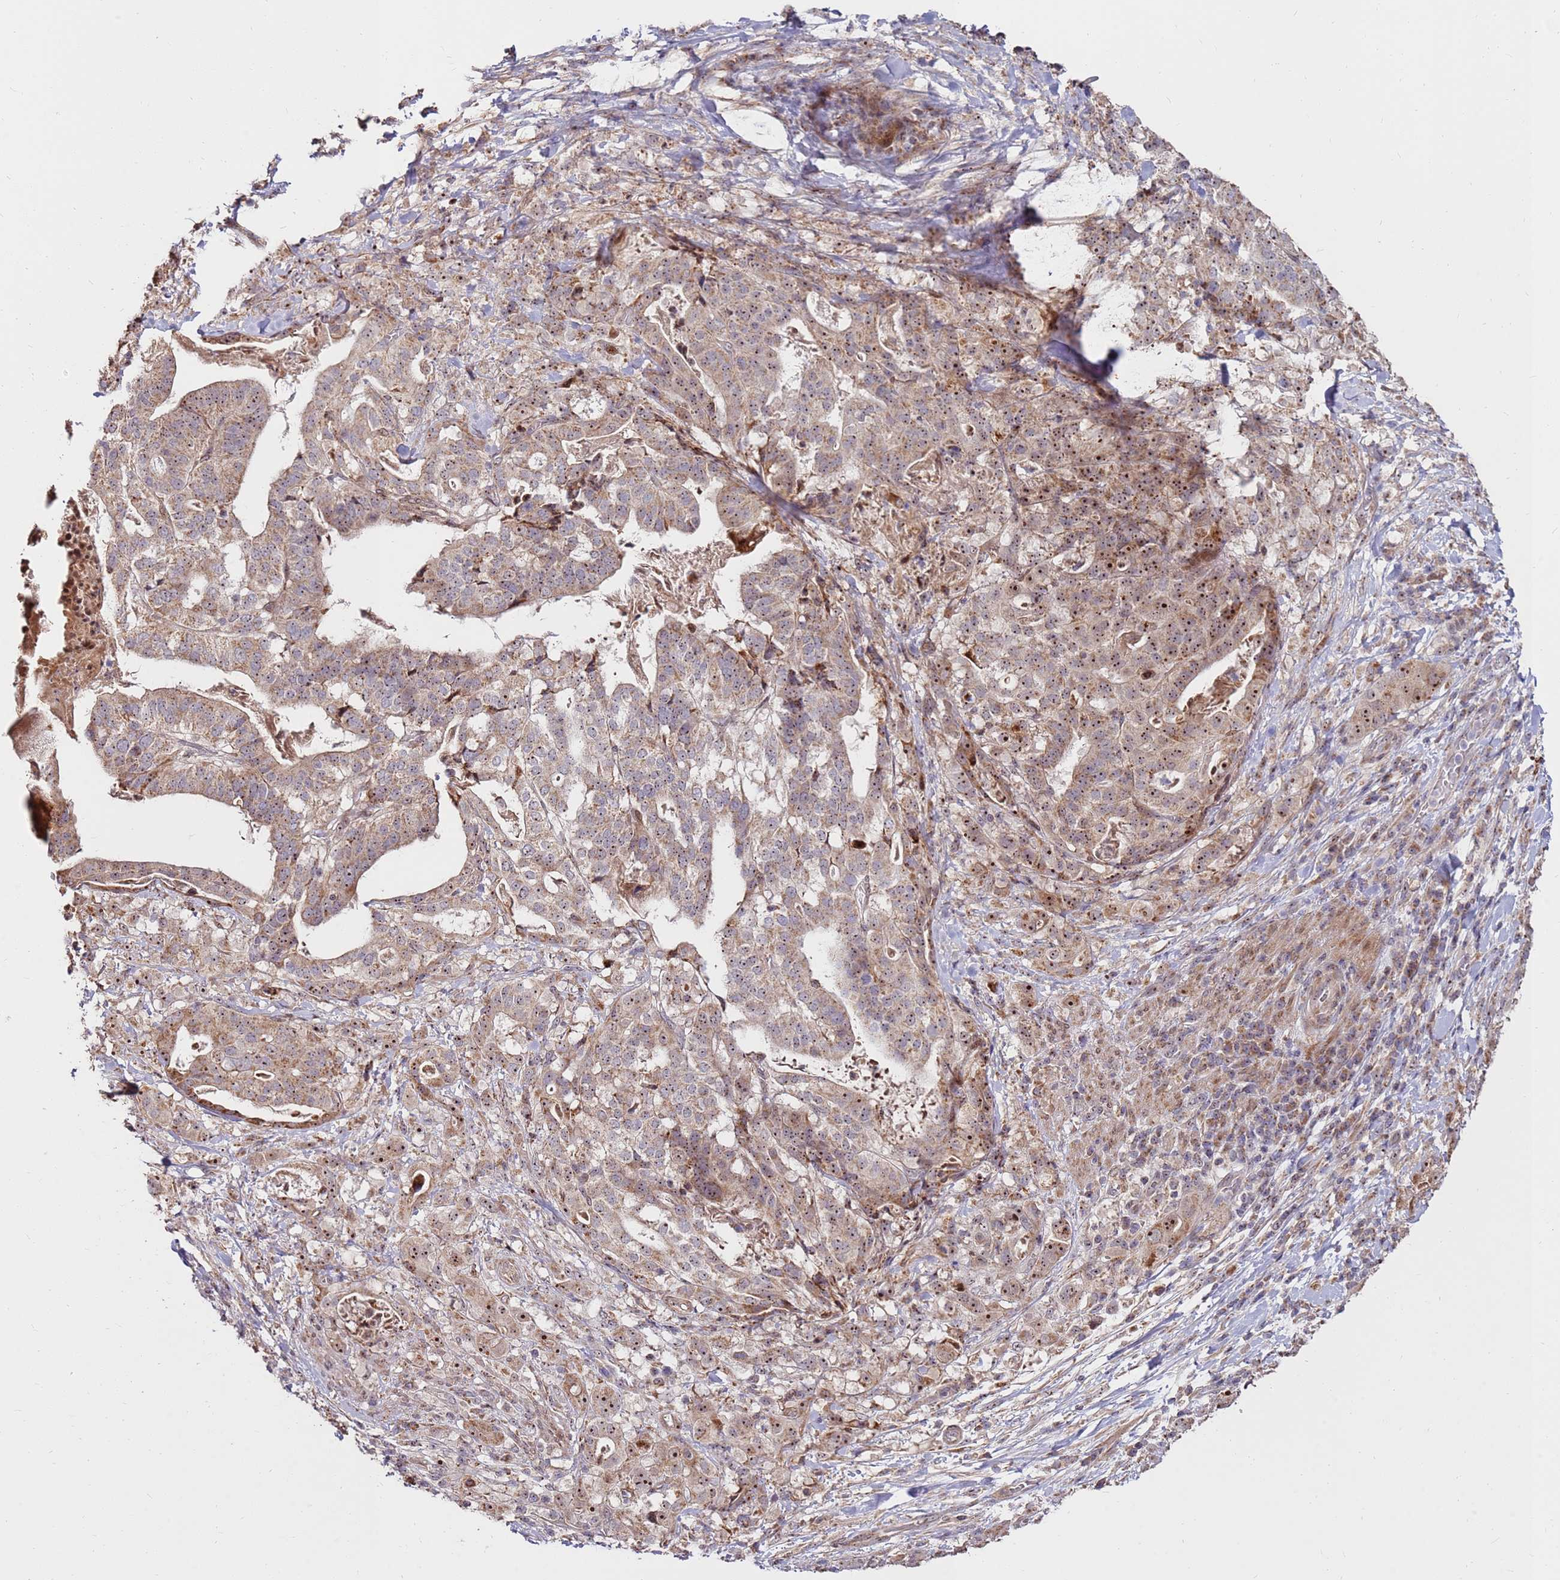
{"staining": {"intensity": "moderate", "quantity": ">75%", "location": "cytoplasmic/membranous,nuclear"}, "tissue": "stomach cancer", "cell_type": "Tumor cells", "image_type": "cancer", "snomed": [{"axis": "morphology", "description": "Adenocarcinoma, NOS"}, {"axis": "topography", "description": "Stomach"}], "caption": "Immunohistochemical staining of stomach adenocarcinoma reveals moderate cytoplasmic/membranous and nuclear protein positivity in approximately >75% of tumor cells. (DAB (3,3'-diaminobenzidine) IHC, brown staining for protein, blue staining for nuclei).", "gene": "KIF25", "patient": {"sex": "male", "age": 48}}